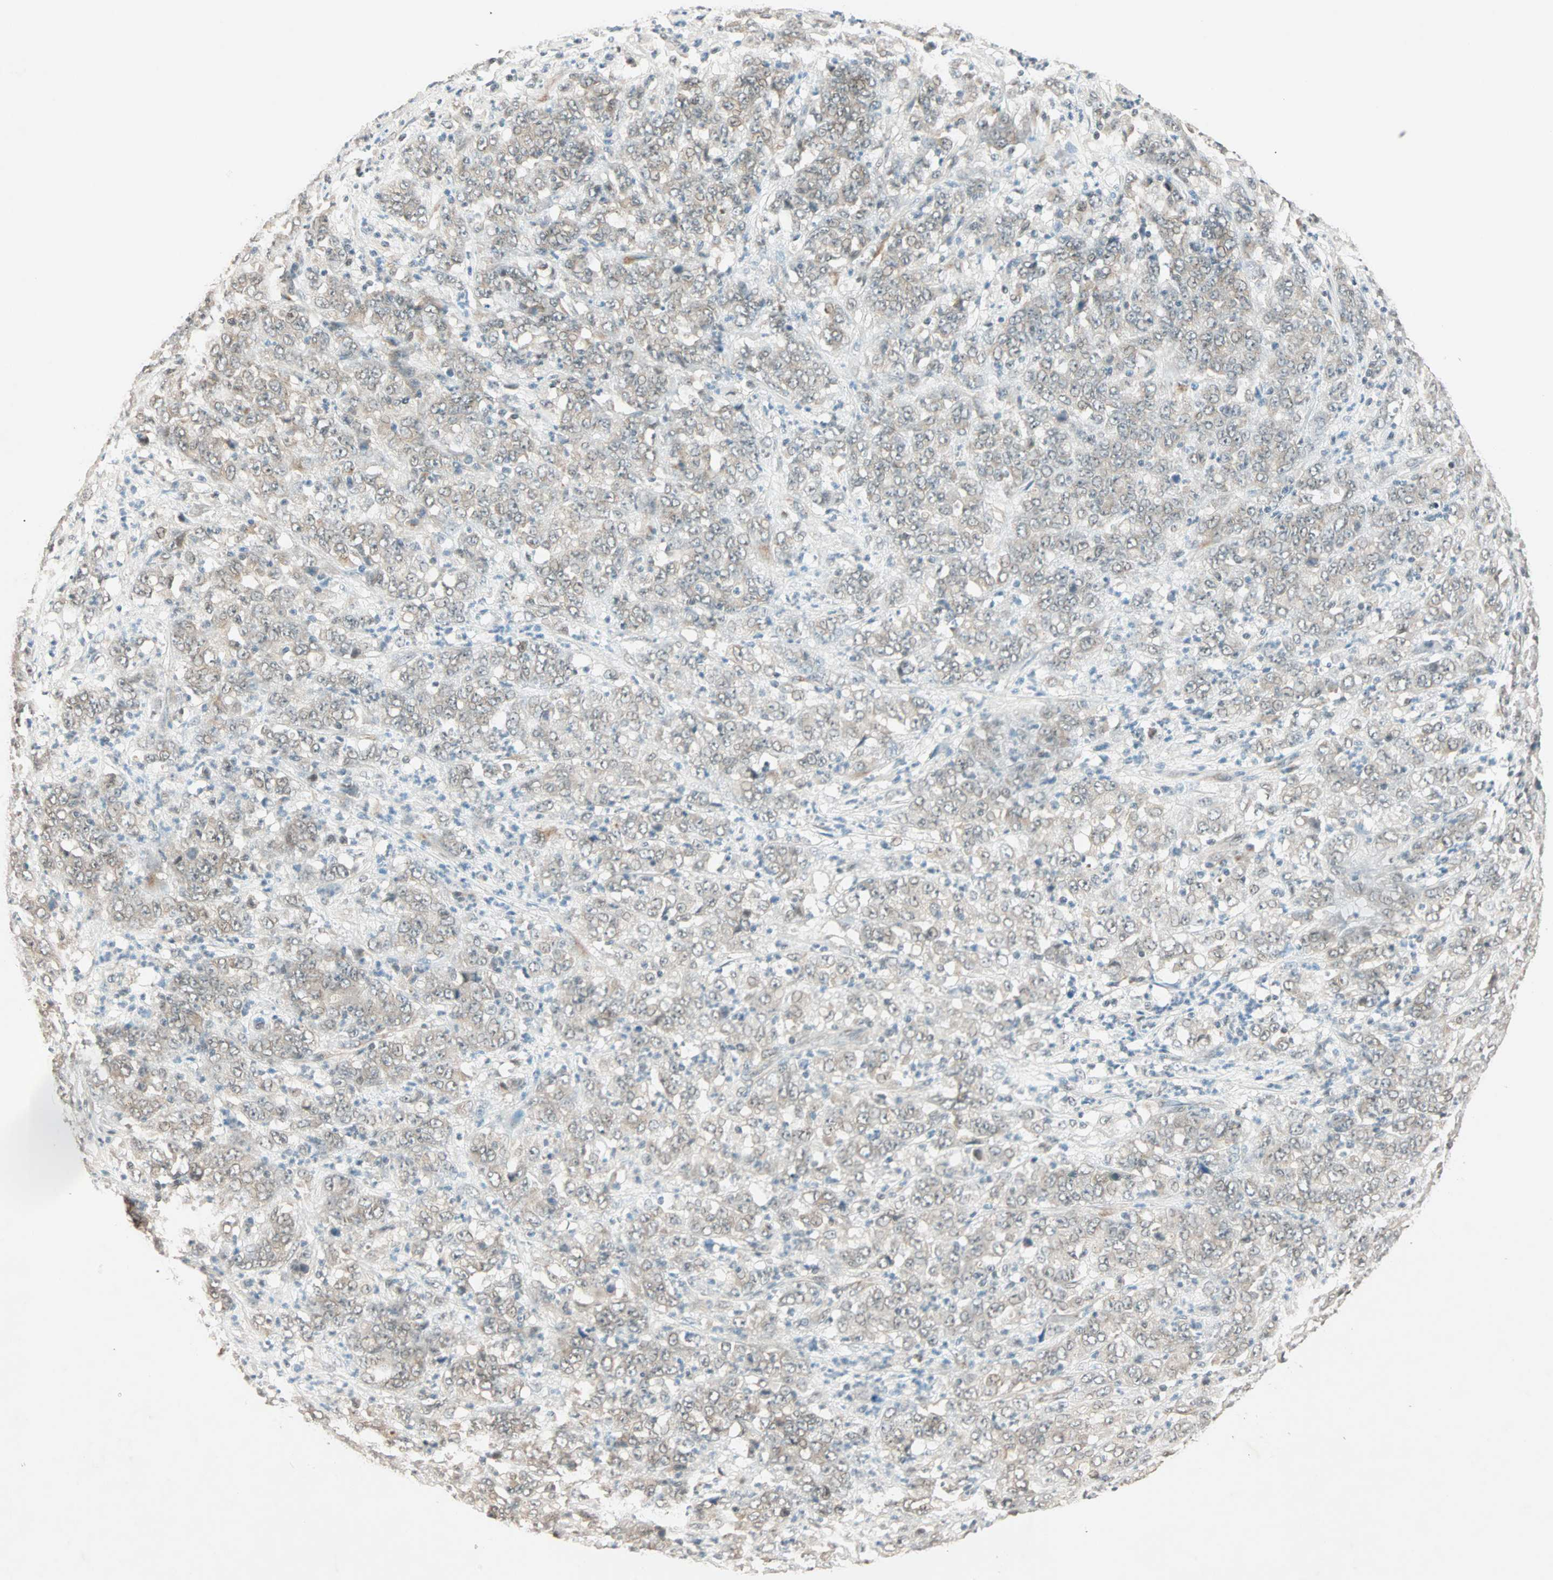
{"staining": {"intensity": "weak", "quantity": "<25%", "location": "nuclear"}, "tissue": "stomach cancer", "cell_type": "Tumor cells", "image_type": "cancer", "snomed": [{"axis": "morphology", "description": "Adenocarcinoma, NOS"}, {"axis": "topography", "description": "Stomach, lower"}], "caption": "Tumor cells are negative for protein expression in human stomach cancer. (DAB IHC visualized using brightfield microscopy, high magnification).", "gene": "PRDM2", "patient": {"sex": "female", "age": 71}}